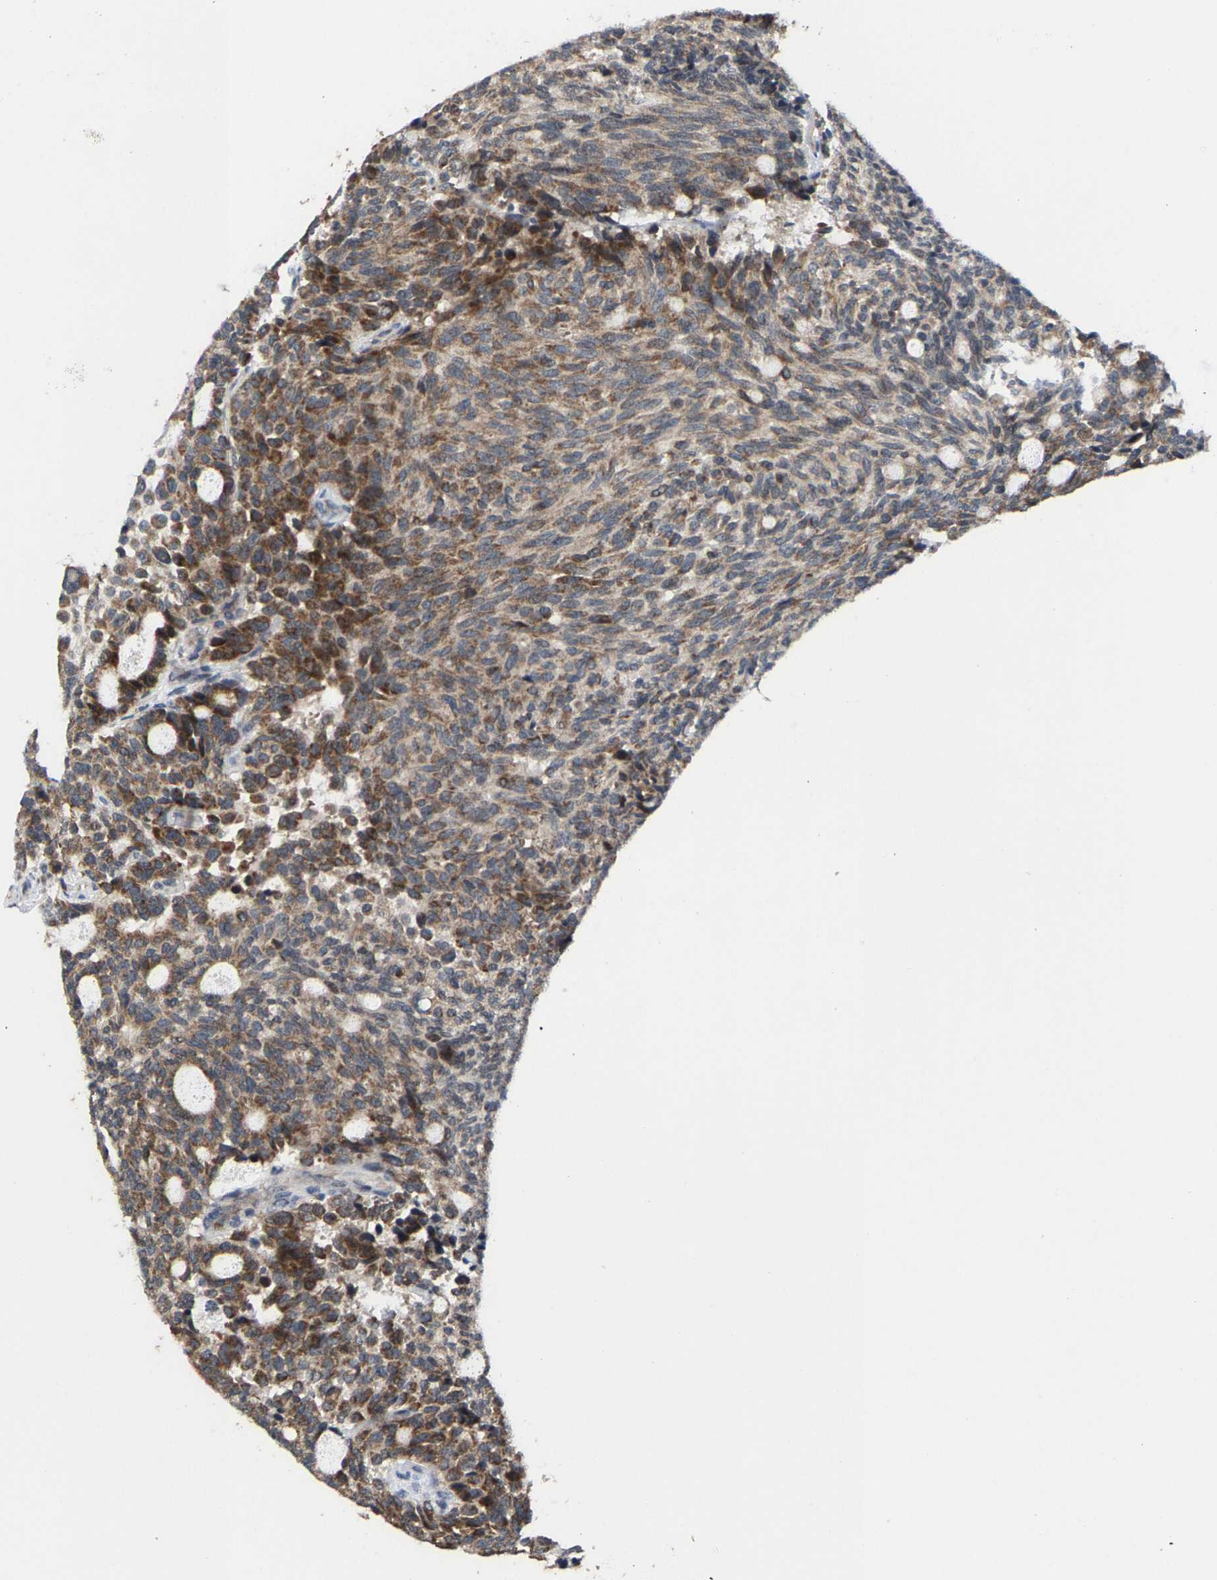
{"staining": {"intensity": "moderate", "quantity": ">75%", "location": "cytoplasmic/membranous"}, "tissue": "carcinoid", "cell_type": "Tumor cells", "image_type": "cancer", "snomed": [{"axis": "morphology", "description": "Carcinoid, malignant, NOS"}, {"axis": "topography", "description": "Pancreas"}], "caption": "Approximately >75% of tumor cells in human carcinoid demonstrate moderate cytoplasmic/membranous protein staining as visualized by brown immunohistochemical staining.", "gene": "TDRKH", "patient": {"sex": "female", "age": 54}}